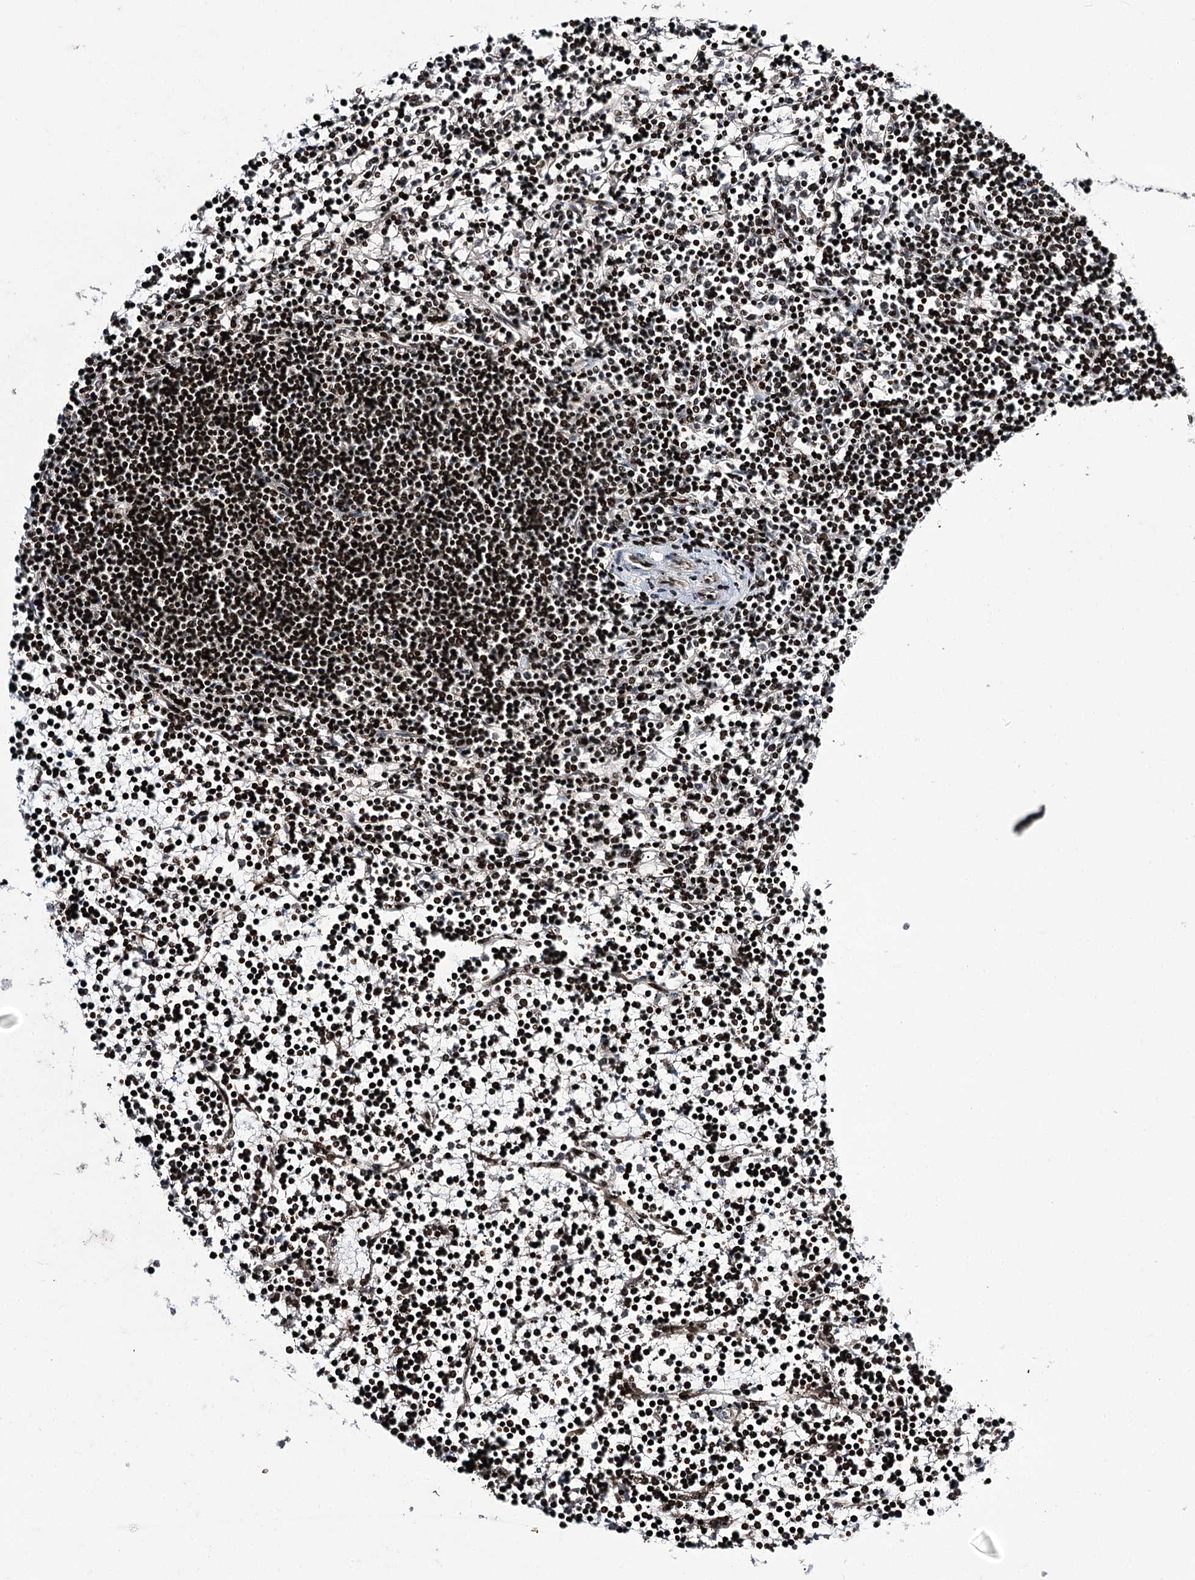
{"staining": {"intensity": "strong", "quantity": ">75%", "location": "nuclear"}, "tissue": "lymphoma", "cell_type": "Tumor cells", "image_type": "cancer", "snomed": [{"axis": "morphology", "description": "Malignant lymphoma, non-Hodgkin's type, Low grade"}, {"axis": "topography", "description": "Spleen"}], "caption": "A high-resolution image shows immunohistochemistry staining of lymphoma, which reveals strong nuclear staining in about >75% of tumor cells.", "gene": "ITFG2", "patient": {"sex": "female", "age": 19}}